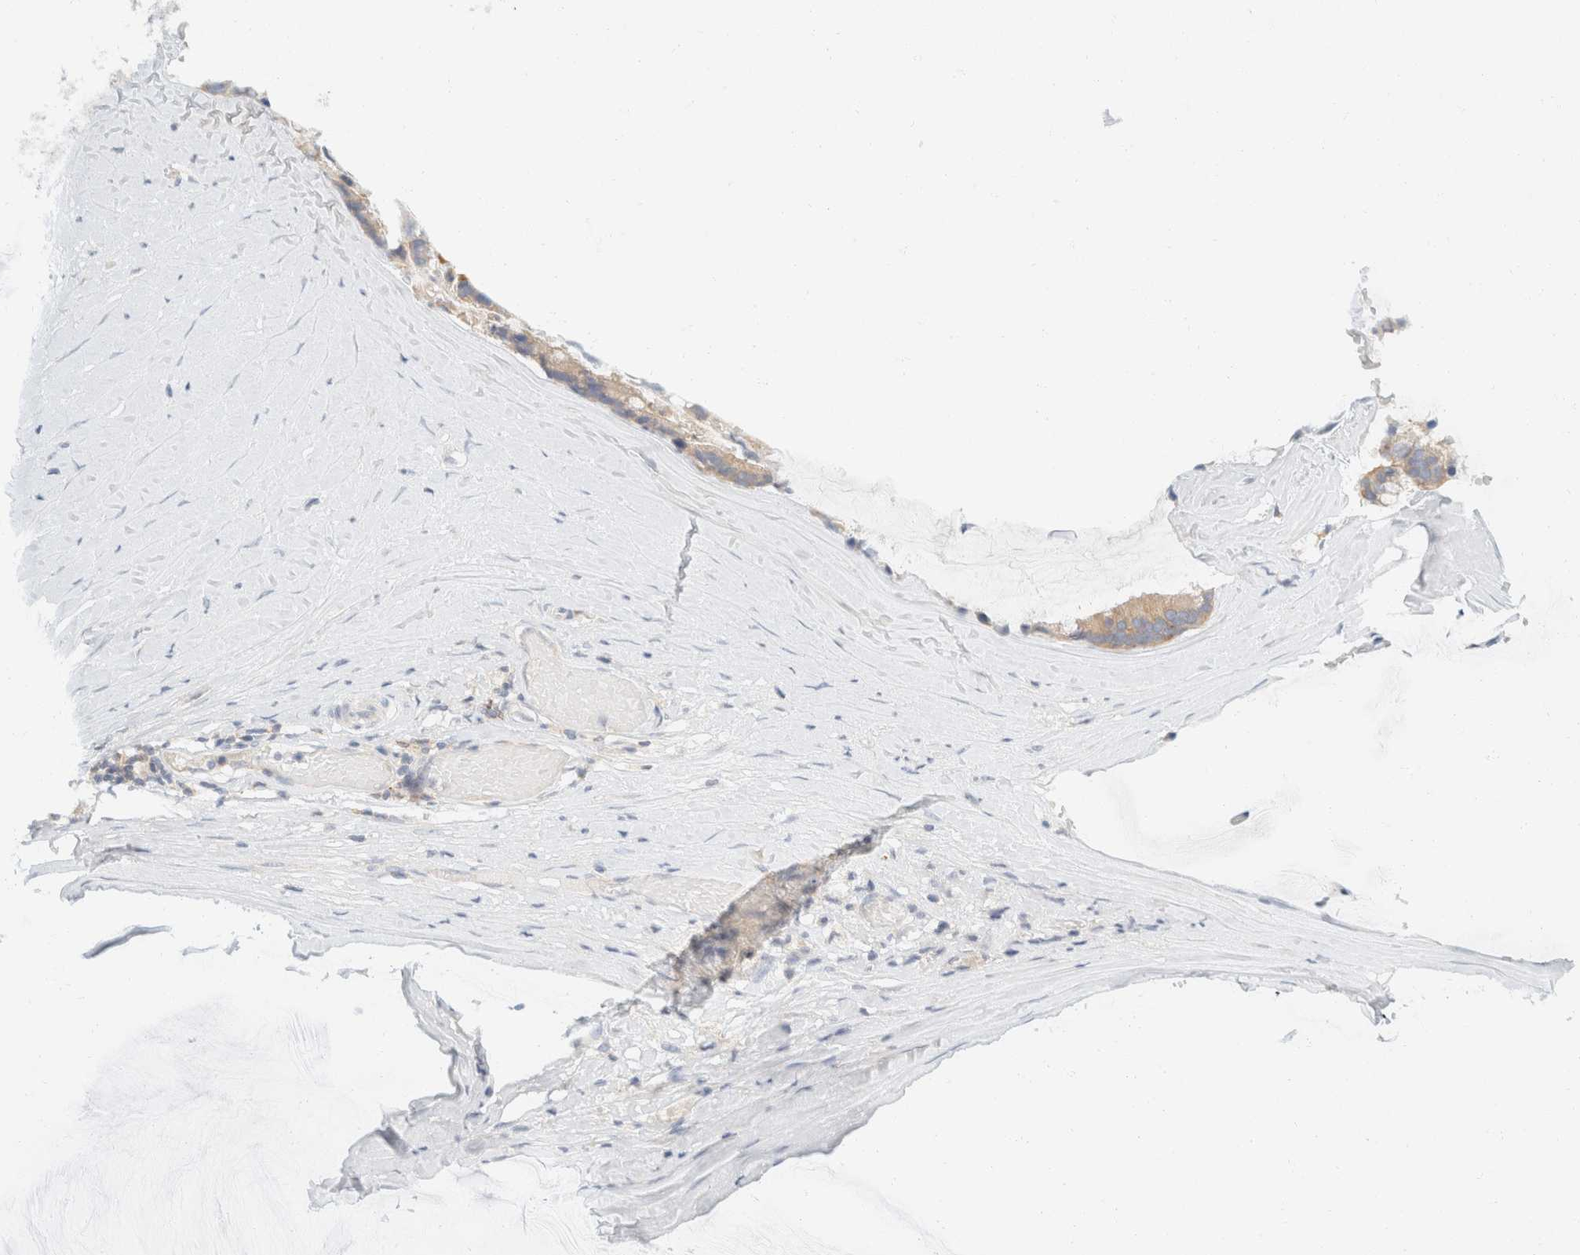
{"staining": {"intensity": "weak", "quantity": "<25%", "location": "cytoplasmic/membranous"}, "tissue": "ovarian cancer", "cell_type": "Tumor cells", "image_type": "cancer", "snomed": [{"axis": "morphology", "description": "Cystadenocarcinoma, mucinous, NOS"}, {"axis": "topography", "description": "Ovary"}], "caption": "Mucinous cystadenocarcinoma (ovarian) was stained to show a protein in brown. There is no significant expression in tumor cells.", "gene": "SH3GLB2", "patient": {"sex": "female", "age": 39}}